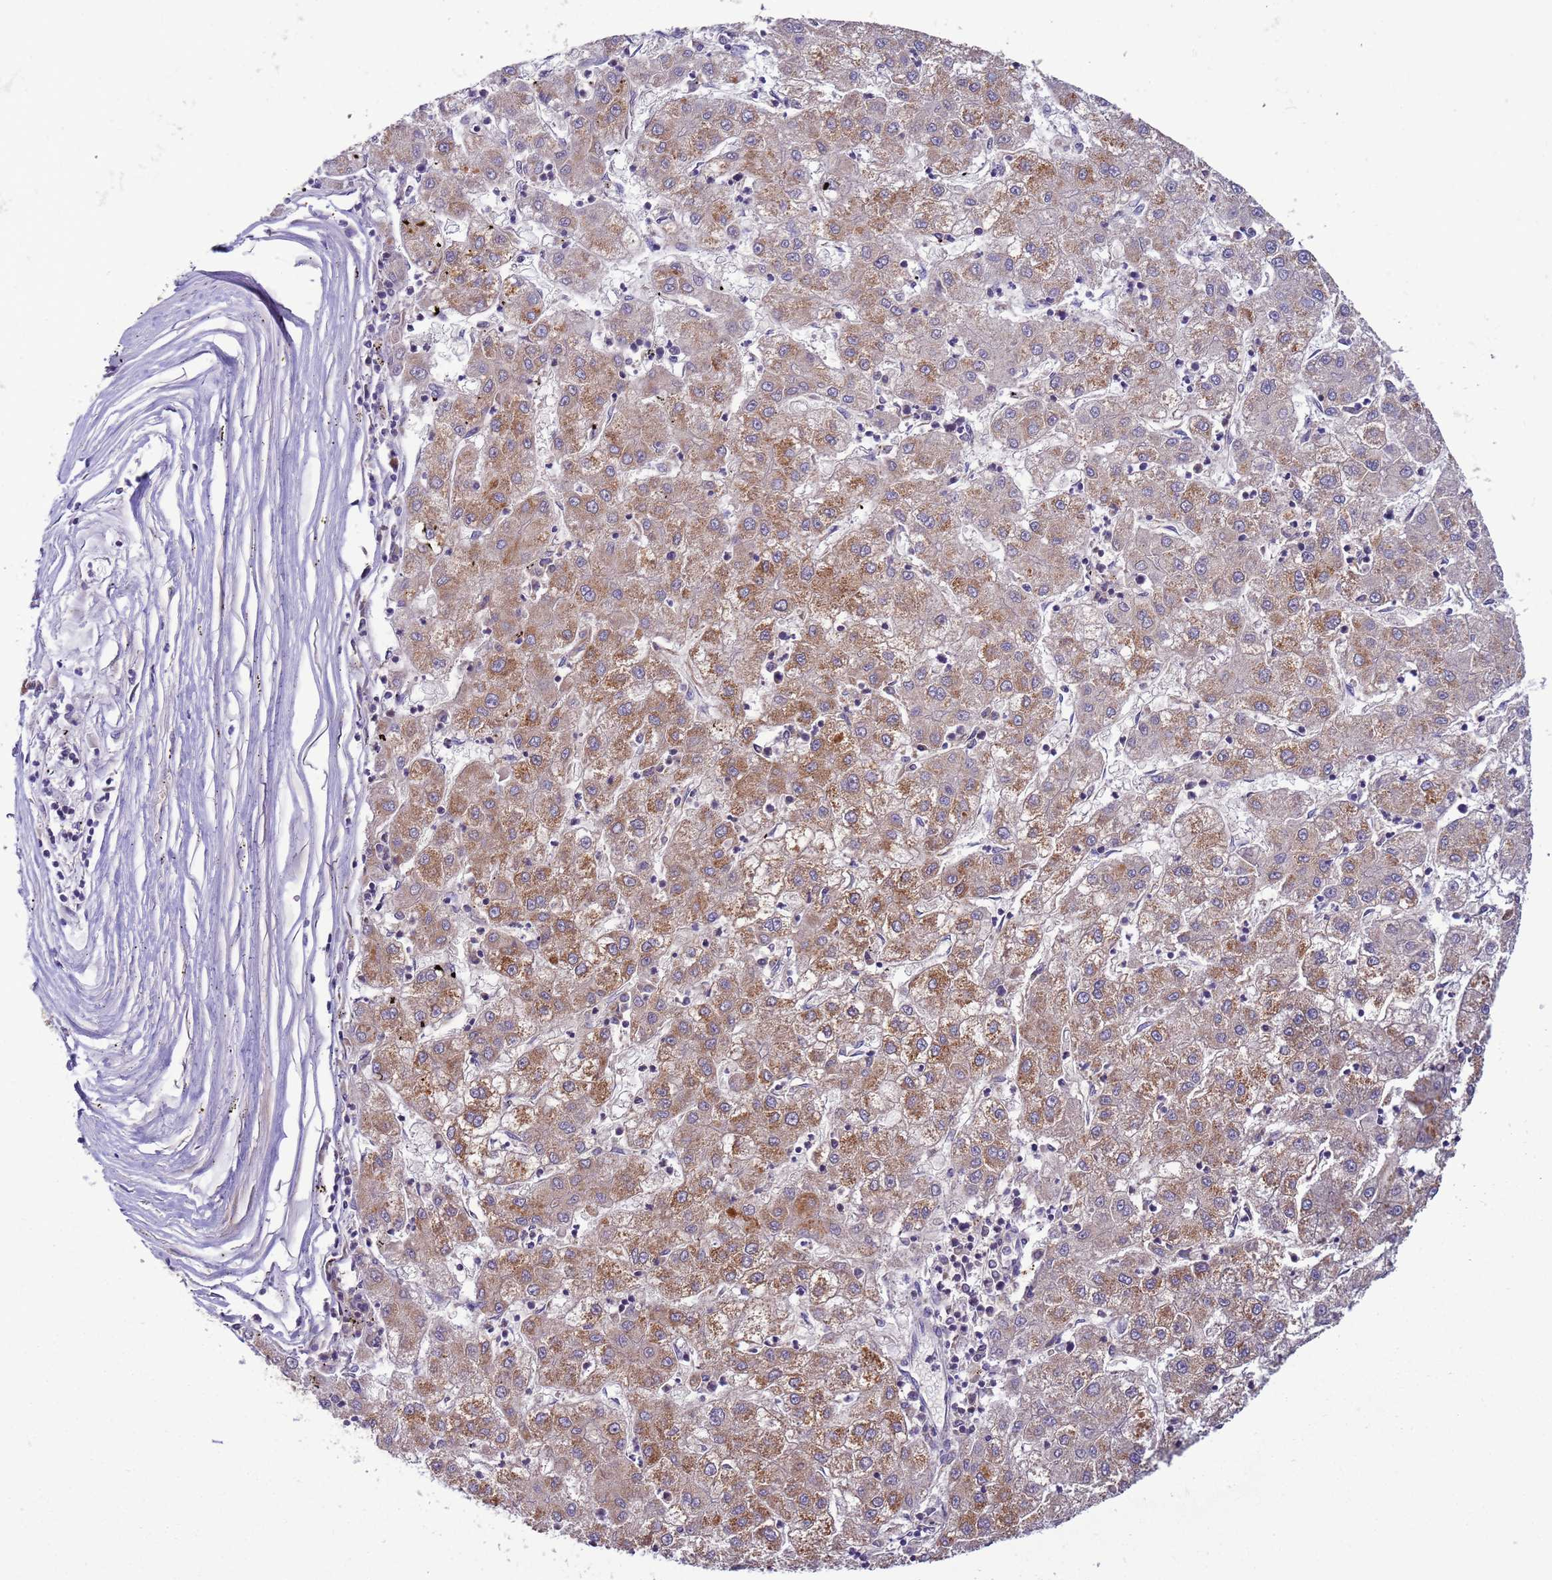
{"staining": {"intensity": "moderate", "quantity": "25%-75%", "location": "cytoplasmic/membranous"}, "tissue": "liver cancer", "cell_type": "Tumor cells", "image_type": "cancer", "snomed": [{"axis": "morphology", "description": "Carcinoma, Hepatocellular, NOS"}, {"axis": "topography", "description": "Liver"}], "caption": "Approximately 25%-75% of tumor cells in human liver cancer (hepatocellular carcinoma) display moderate cytoplasmic/membranous protein expression as visualized by brown immunohistochemical staining.", "gene": "UQCRQ", "patient": {"sex": "male", "age": 72}}